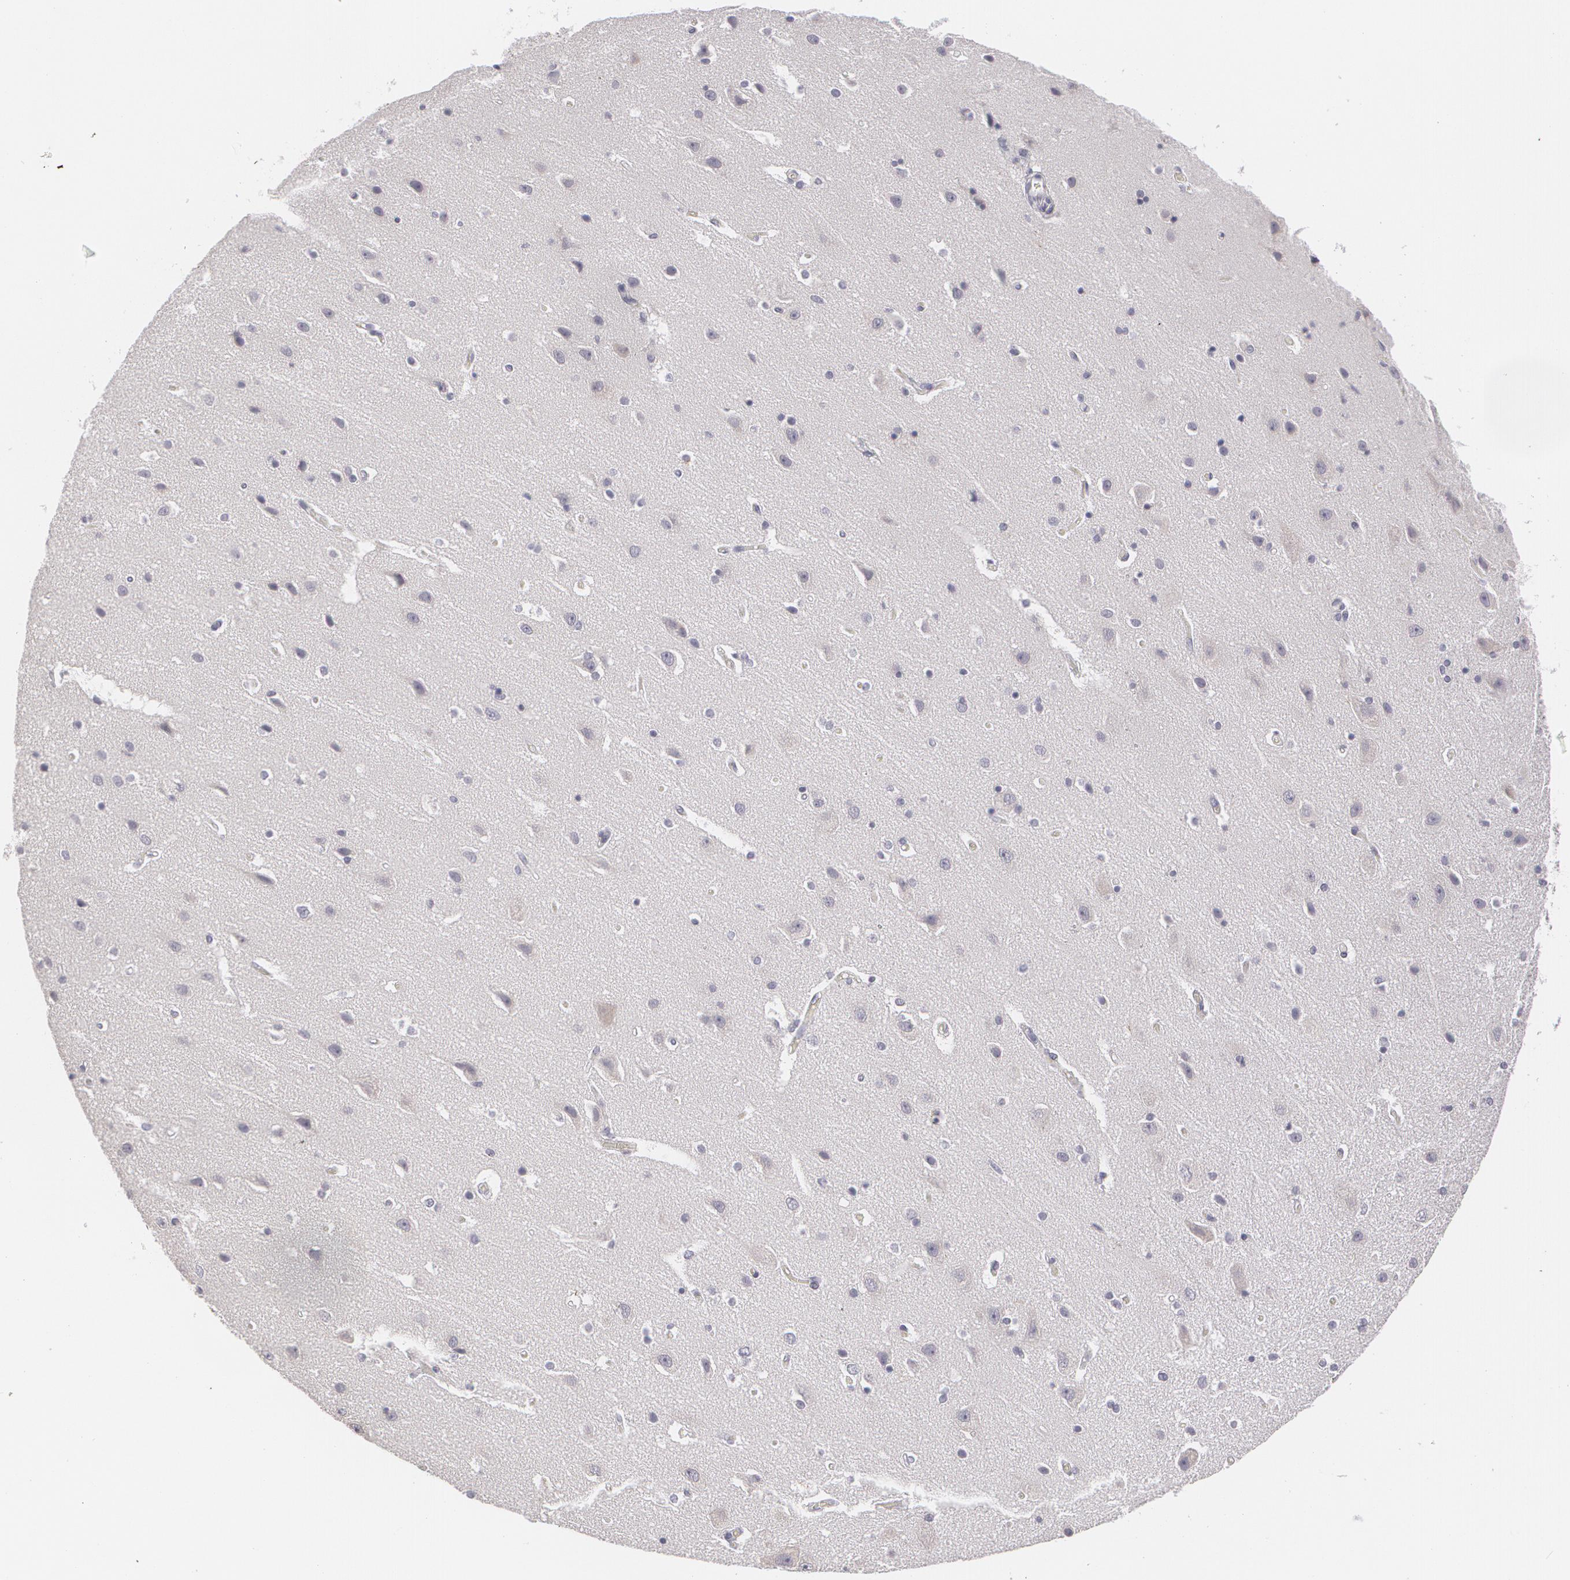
{"staining": {"intensity": "negative", "quantity": "none", "location": "none"}, "tissue": "caudate", "cell_type": "Glial cells", "image_type": "normal", "snomed": [{"axis": "morphology", "description": "Normal tissue, NOS"}, {"axis": "topography", "description": "Lateral ventricle wall"}], "caption": "A high-resolution histopathology image shows immunohistochemistry (IHC) staining of unremarkable caudate, which displays no significant expression in glial cells.", "gene": "MBNL3", "patient": {"sex": "female", "age": 54}}